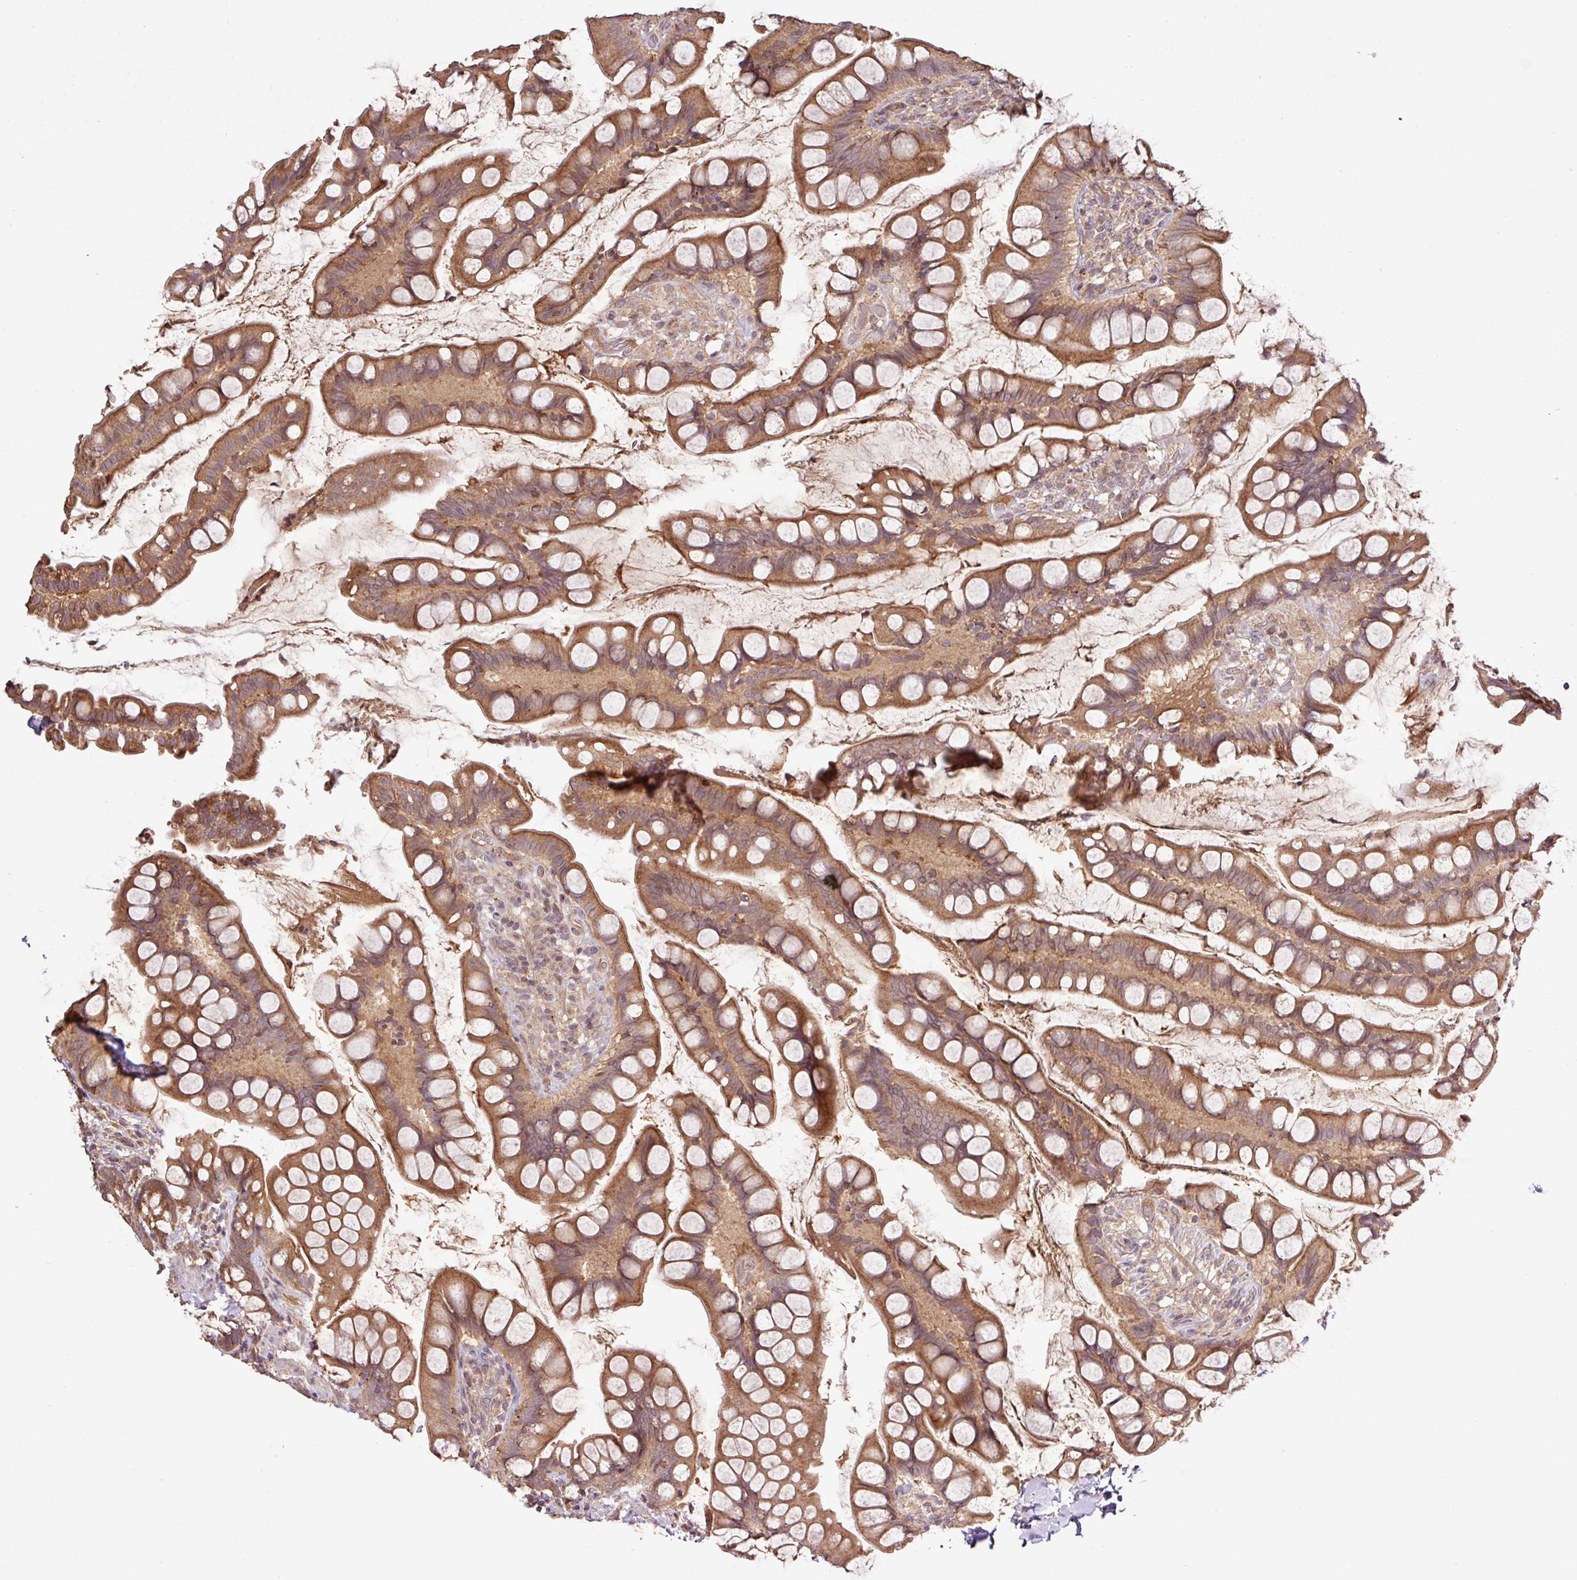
{"staining": {"intensity": "moderate", "quantity": ">75%", "location": "cytoplasmic/membranous"}, "tissue": "small intestine", "cell_type": "Glandular cells", "image_type": "normal", "snomed": [{"axis": "morphology", "description": "Normal tissue, NOS"}, {"axis": "topography", "description": "Small intestine"}], "caption": "Brown immunohistochemical staining in normal small intestine shows moderate cytoplasmic/membranous expression in about >75% of glandular cells. (Brightfield microscopy of DAB IHC at high magnification).", "gene": "FAIM", "patient": {"sex": "male", "age": 70}}